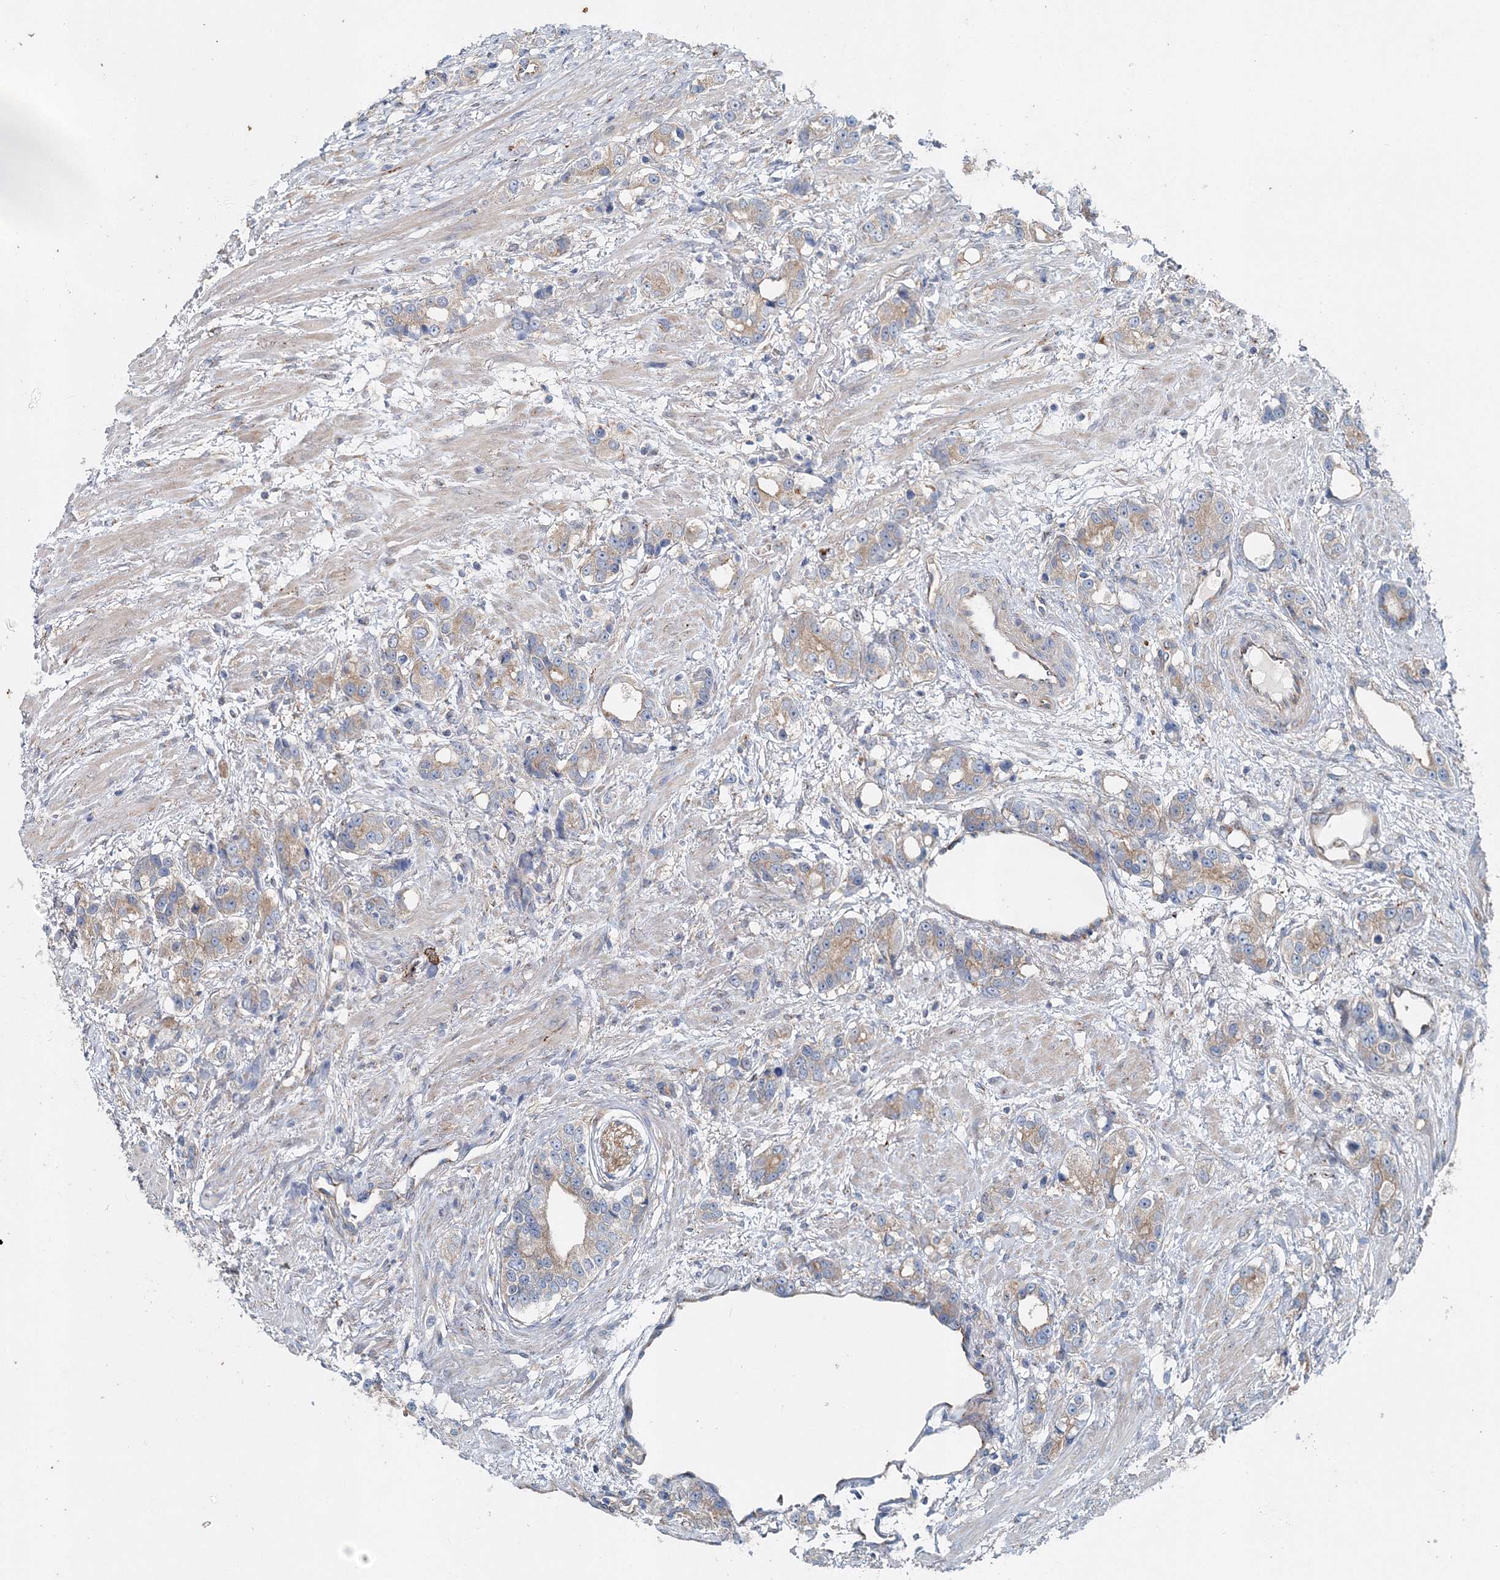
{"staining": {"intensity": "weak", "quantity": ">75%", "location": "cytoplasmic/membranous"}, "tissue": "prostate cancer", "cell_type": "Tumor cells", "image_type": "cancer", "snomed": [{"axis": "morphology", "description": "Adenocarcinoma, High grade"}, {"axis": "topography", "description": "Prostate"}], "caption": "The immunohistochemical stain labels weak cytoplasmic/membranous expression in tumor cells of prostate high-grade adenocarcinoma tissue. Immunohistochemistry stains the protein of interest in brown and the nuclei are stained blue.", "gene": "MPHOSPH9", "patient": {"sex": "male", "age": 63}}